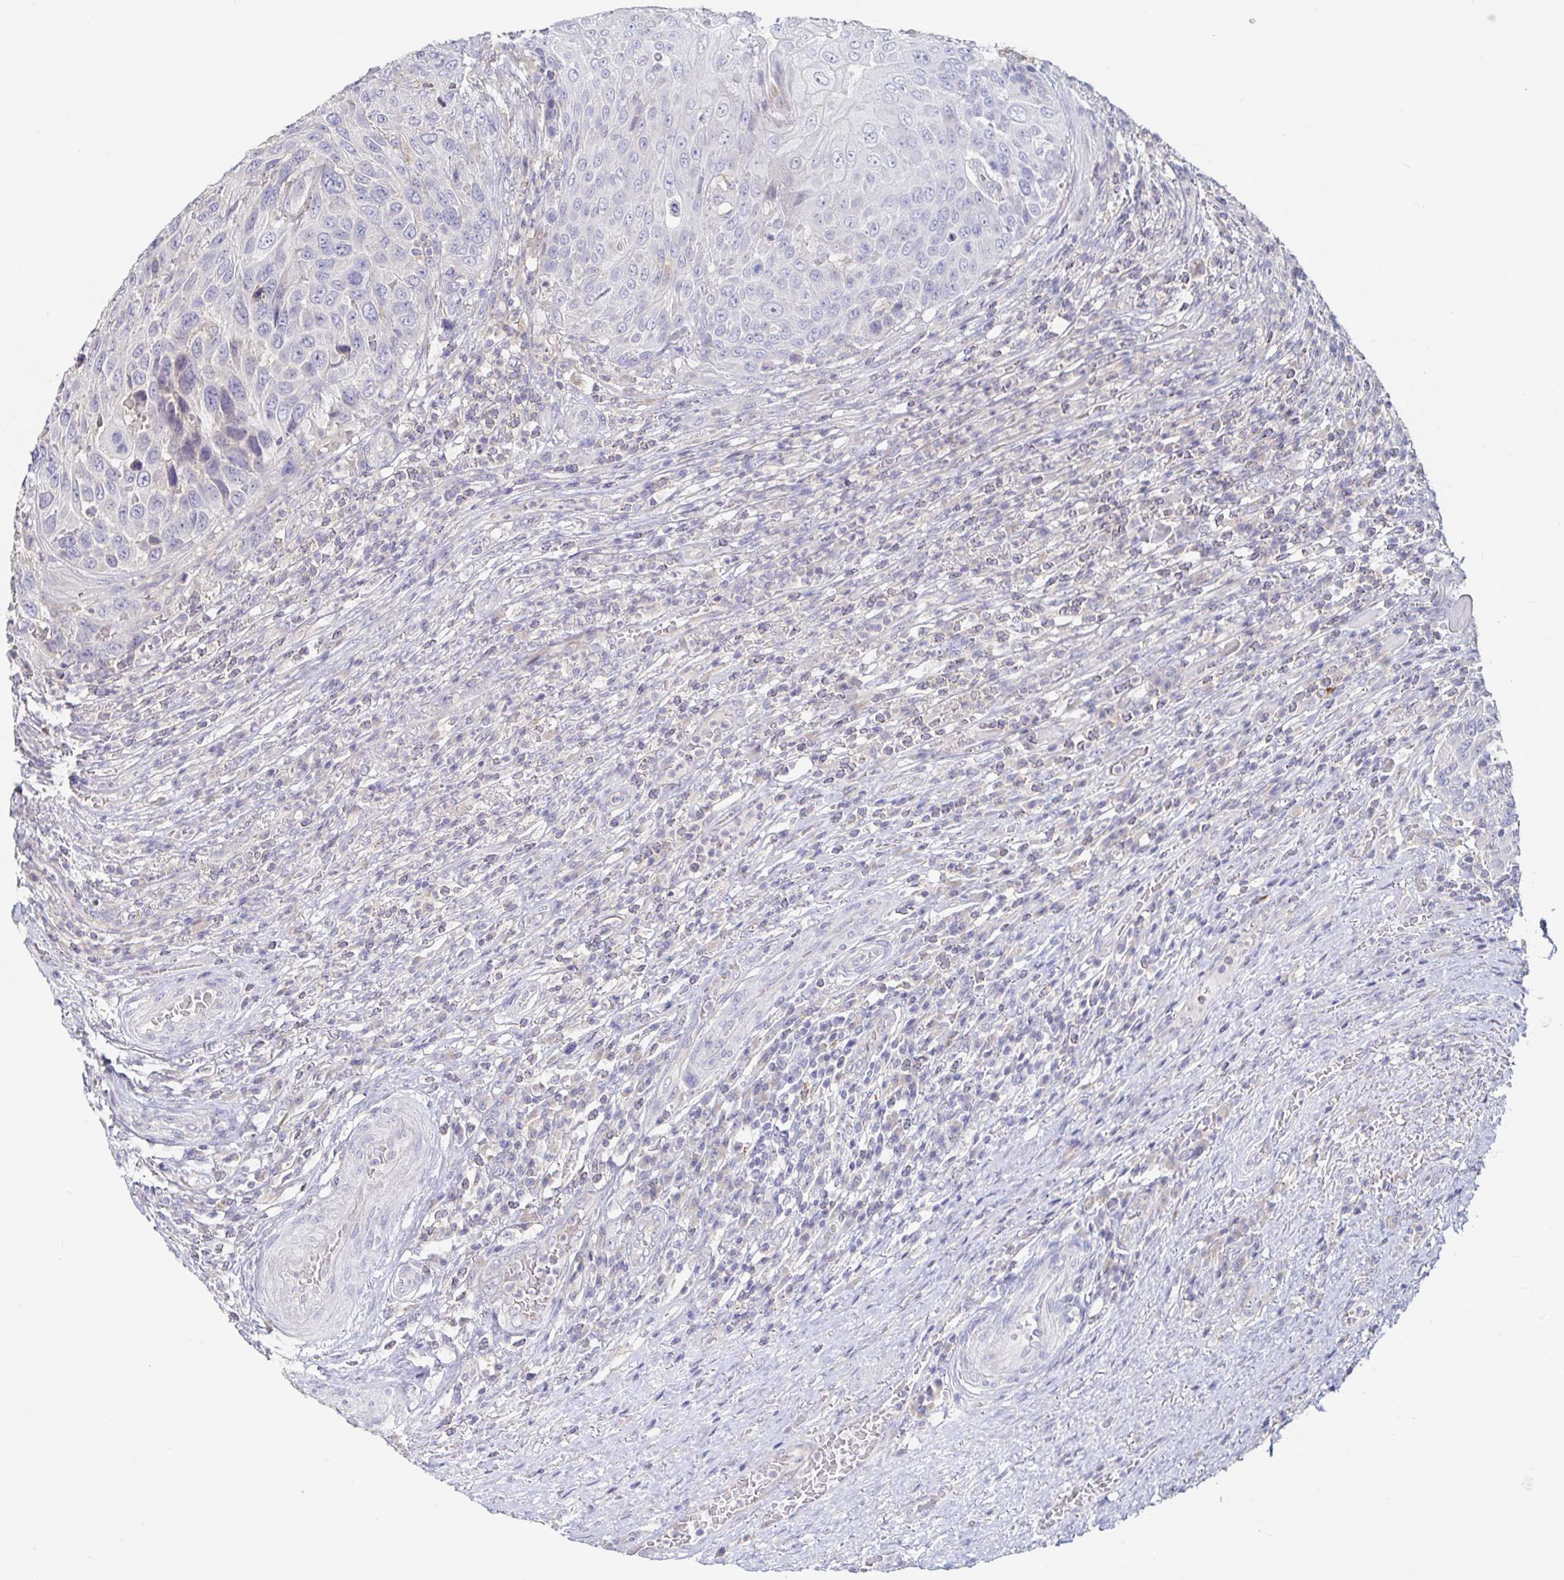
{"staining": {"intensity": "negative", "quantity": "none", "location": "none"}, "tissue": "urothelial cancer", "cell_type": "Tumor cells", "image_type": "cancer", "snomed": [{"axis": "morphology", "description": "Urothelial carcinoma, High grade"}, {"axis": "topography", "description": "Urinary bladder"}], "caption": "This is an IHC micrograph of human urothelial cancer. There is no positivity in tumor cells.", "gene": "SPPL3", "patient": {"sex": "female", "age": 70}}